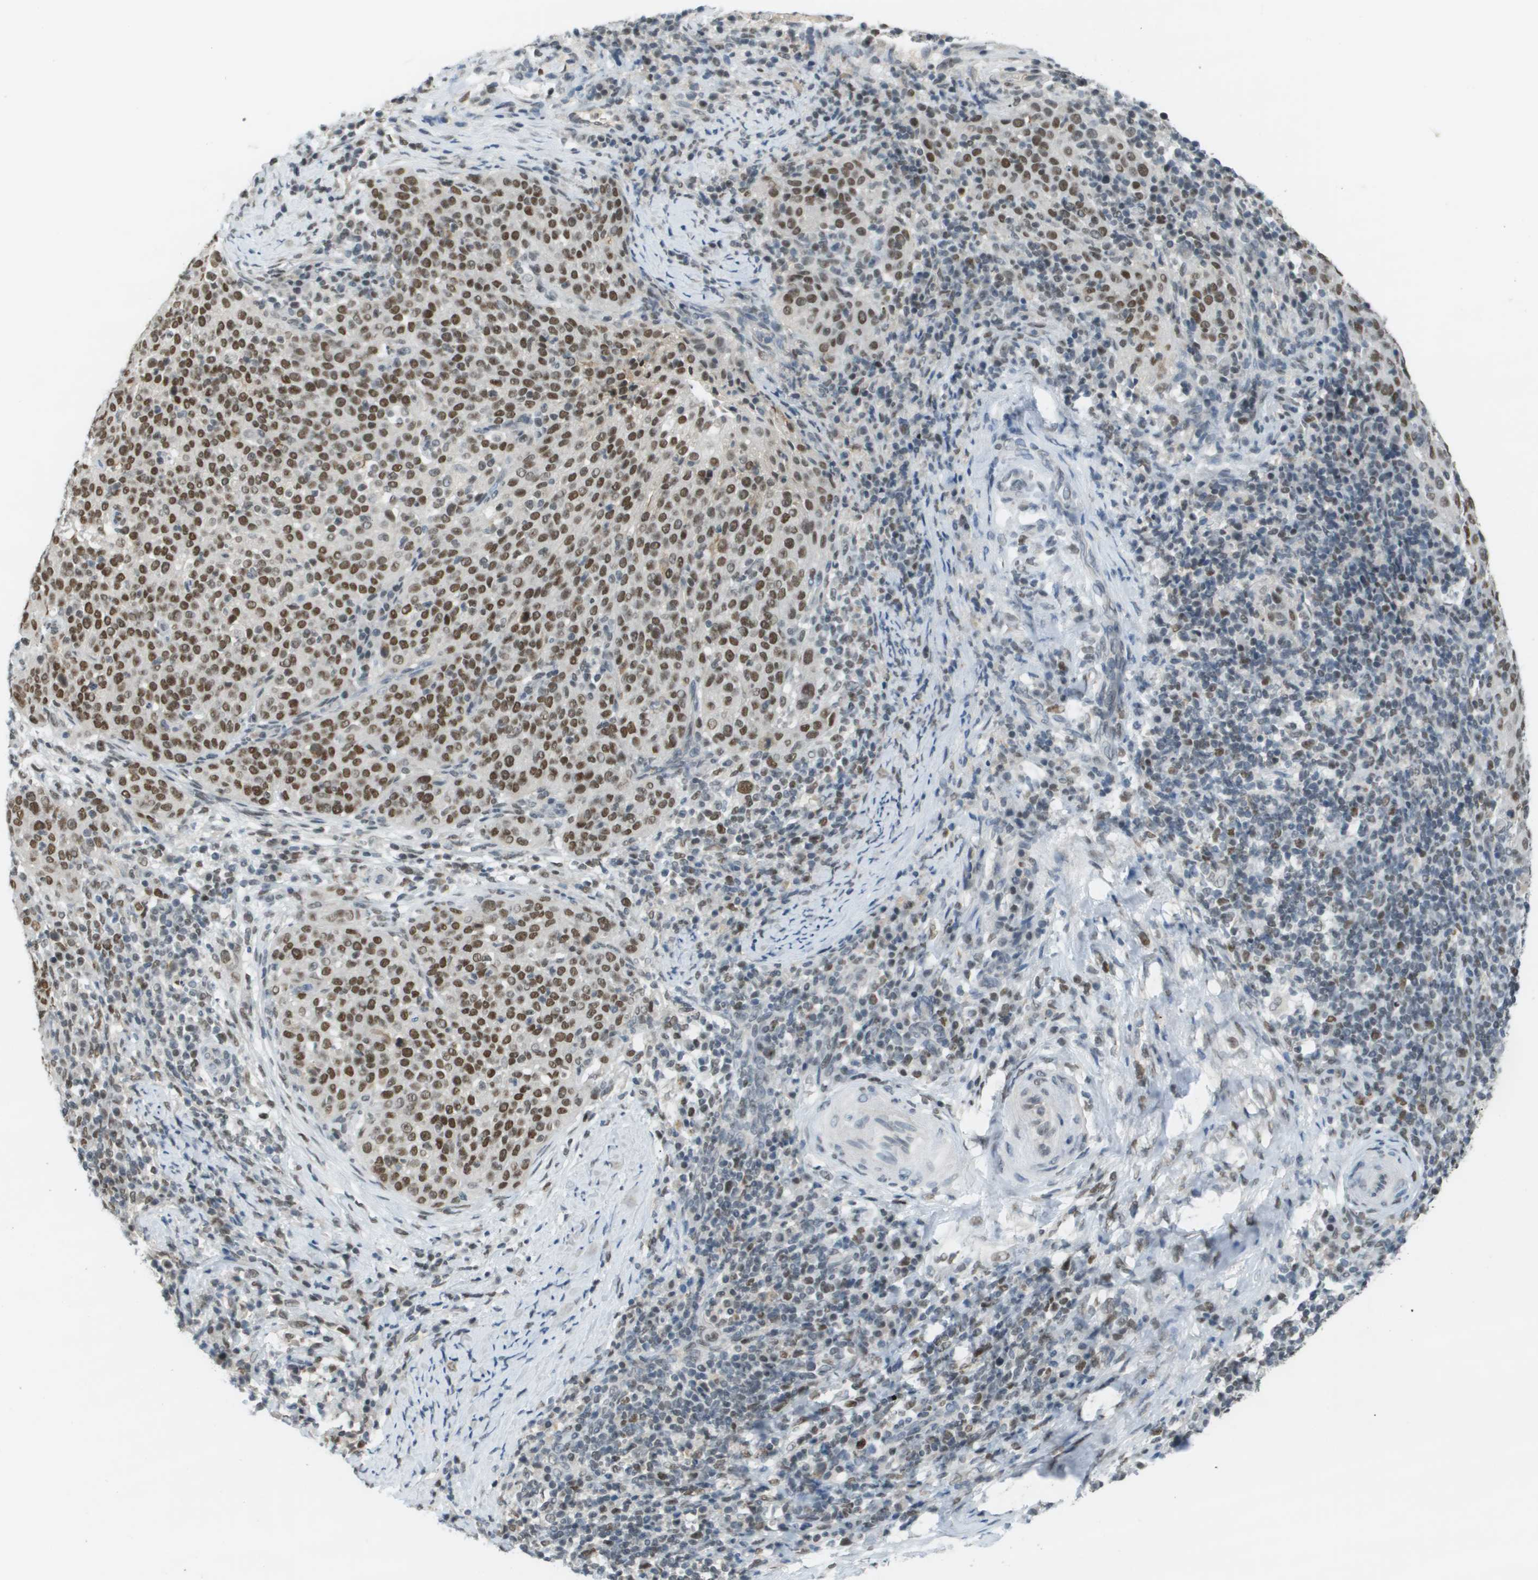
{"staining": {"intensity": "strong", "quantity": ">75%", "location": "nuclear"}, "tissue": "cervical cancer", "cell_type": "Tumor cells", "image_type": "cancer", "snomed": [{"axis": "morphology", "description": "Squamous cell carcinoma, NOS"}, {"axis": "topography", "description": "Cervix"}], "caption": "Immunohistochemical staining of squamous cell carcinoma (cervical) exhibits high levels of strong nuclear protein staining in about >75% of tumor cells.", "gene": "CBX5", "patient": {"sex": "female", "age": 51}}